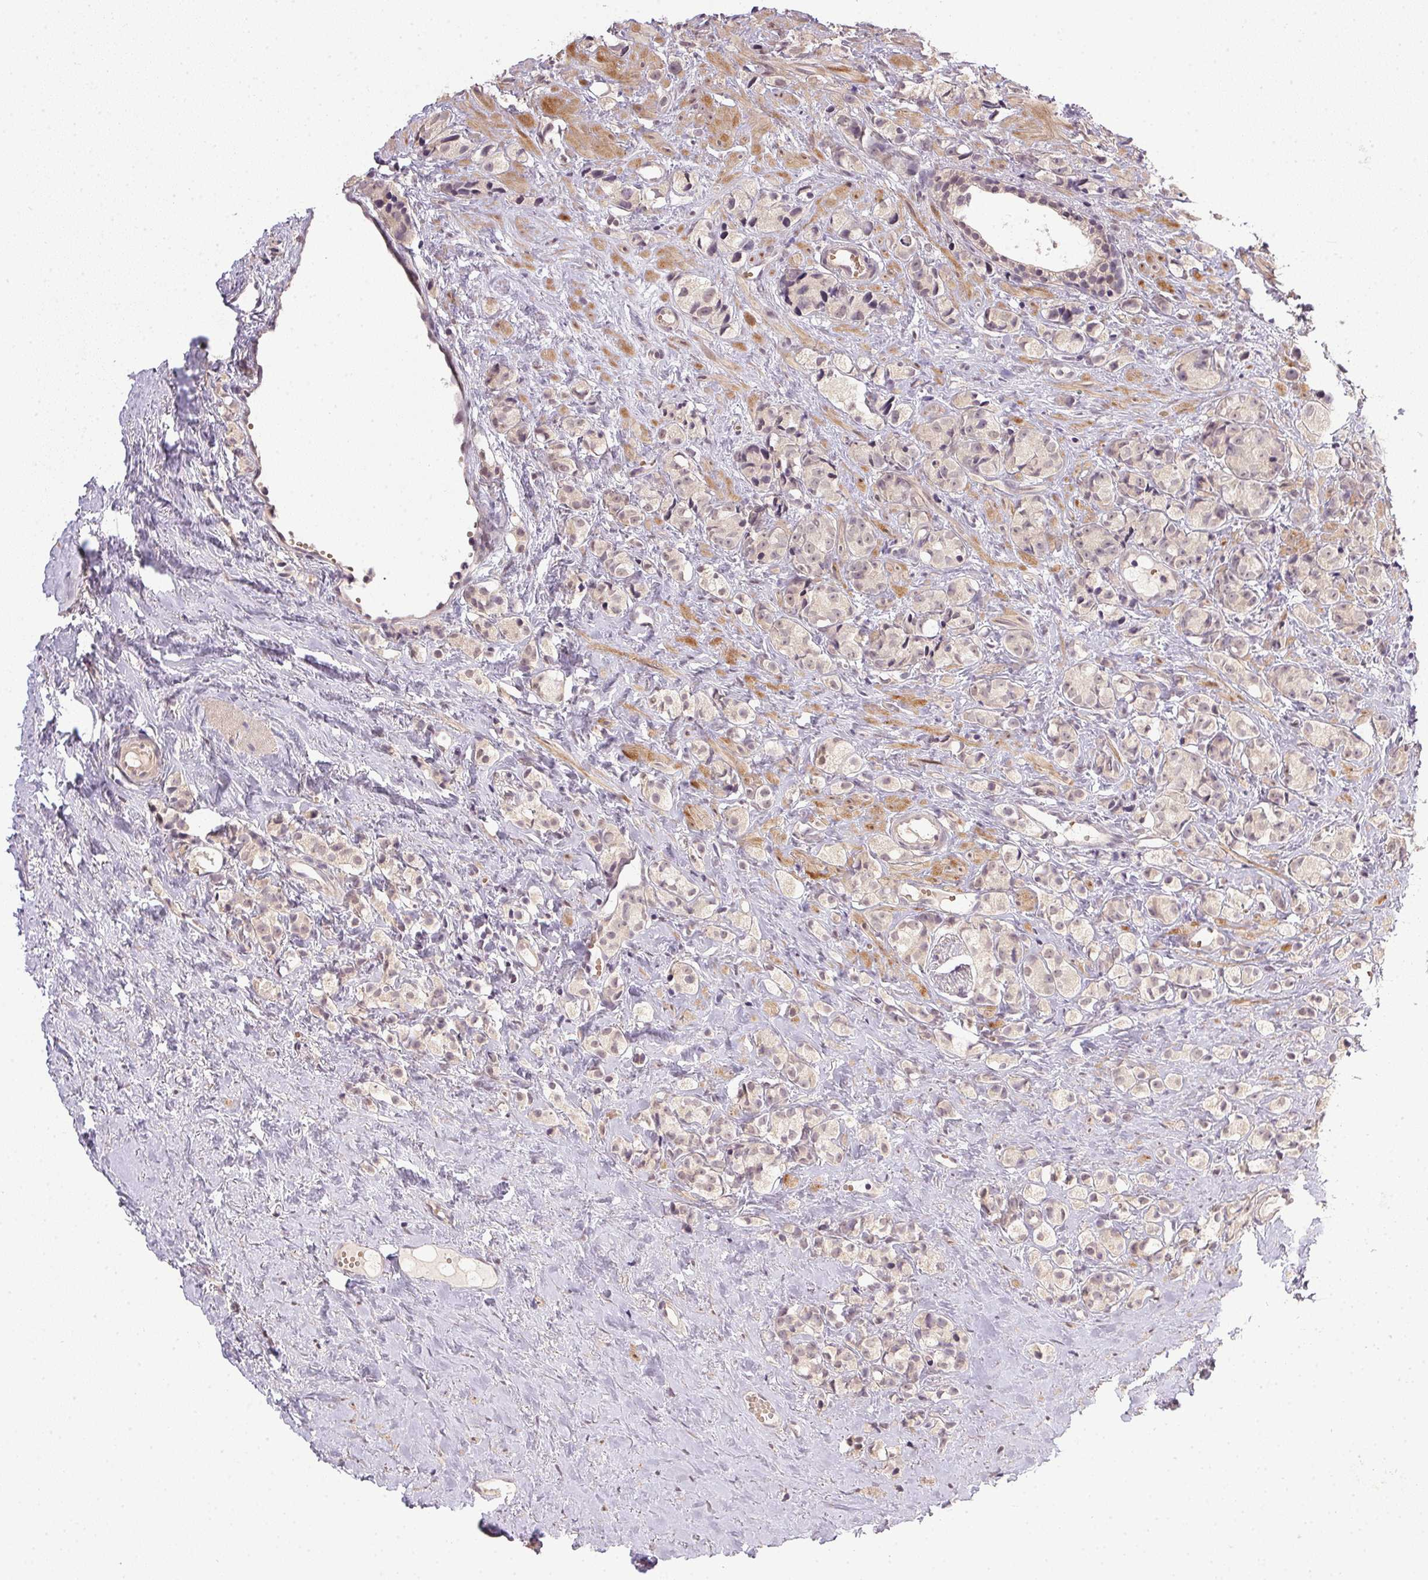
{"staining": {"intensity": "negative", "quantity": "none", "location": "none"}, "tissue": "prostate cancer", "cell_type": "Tumor cells", "image_type": "cancer", "snomed": [{"axis": "morphology", "description": "Adenocarcinoma, High grade"}, {"axis": "topography", "description": "Prostate"}], "caption": "Immunohistochemistry (IHC) photomicrograph of prostate cancer stained for a protein (brown), which reveals no positivity in tumor cells.", "gene": "PPP4R4", "patient": {"sex": "male", "age": 81}}